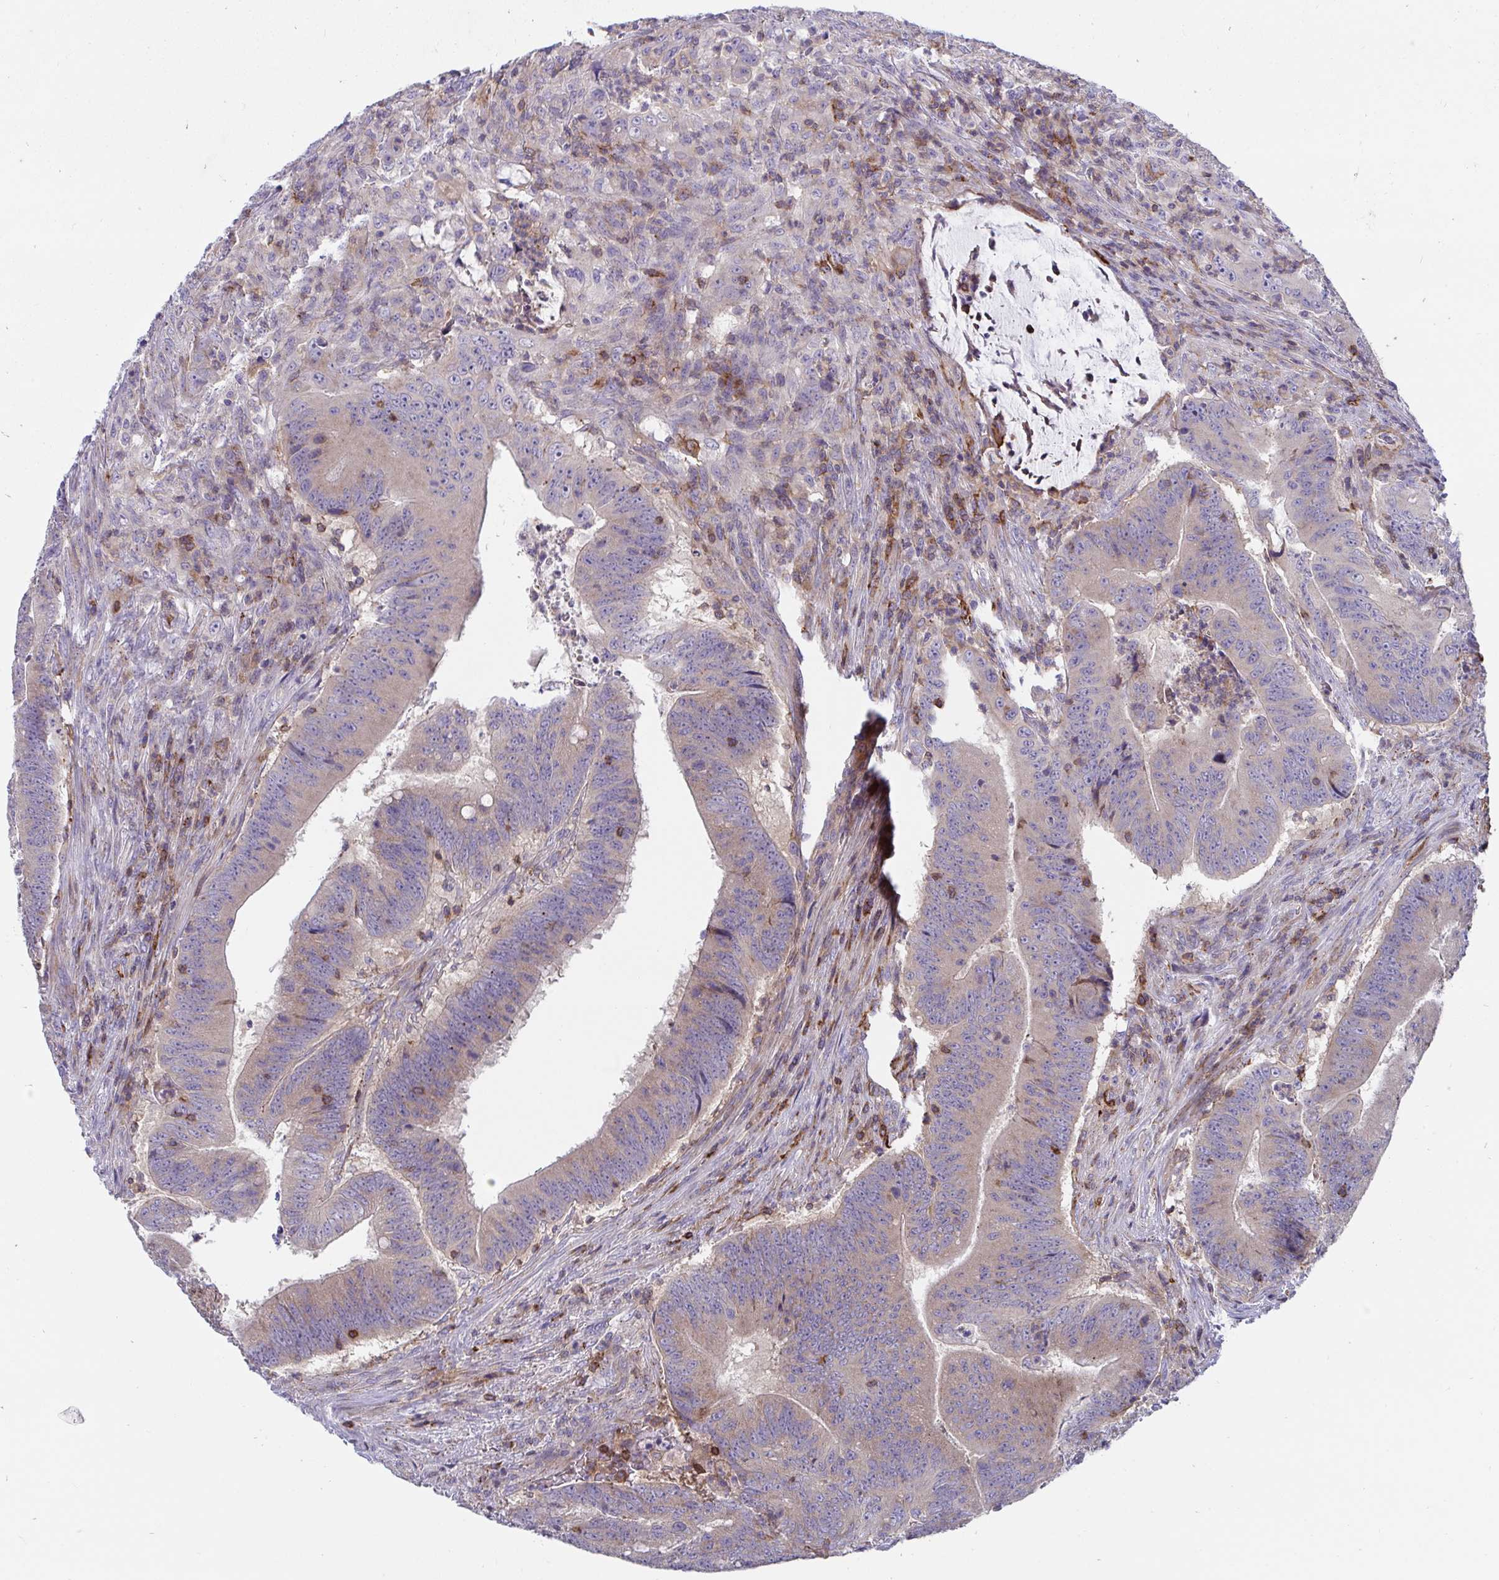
{"staining": {"intensity": "weak", "quantity": "25%-75%", "location": "cytoplasmic/membranous"}, "tissue": "colorectal cancer", "cell_type": "Tumor cells", "image_type": "cancer", "snomed": [{"axis": "morphology", "description": "Adenocarcinoma, NOS"}, {"axis": "topography", "description": "Colon"}], "caption": "Protein expression analysis of human colorectal adenocarcinoma reveals weak cytoplasmic/membranous positivity in approximately 25%-75% of tumor cells. The staining is performed using DAB brown chromogen to label protein expression. The nuclei are counter-stained blue using hematoxylin.", "gene": "FRMD3", "patient": {"sex": "female", "age": 87}}